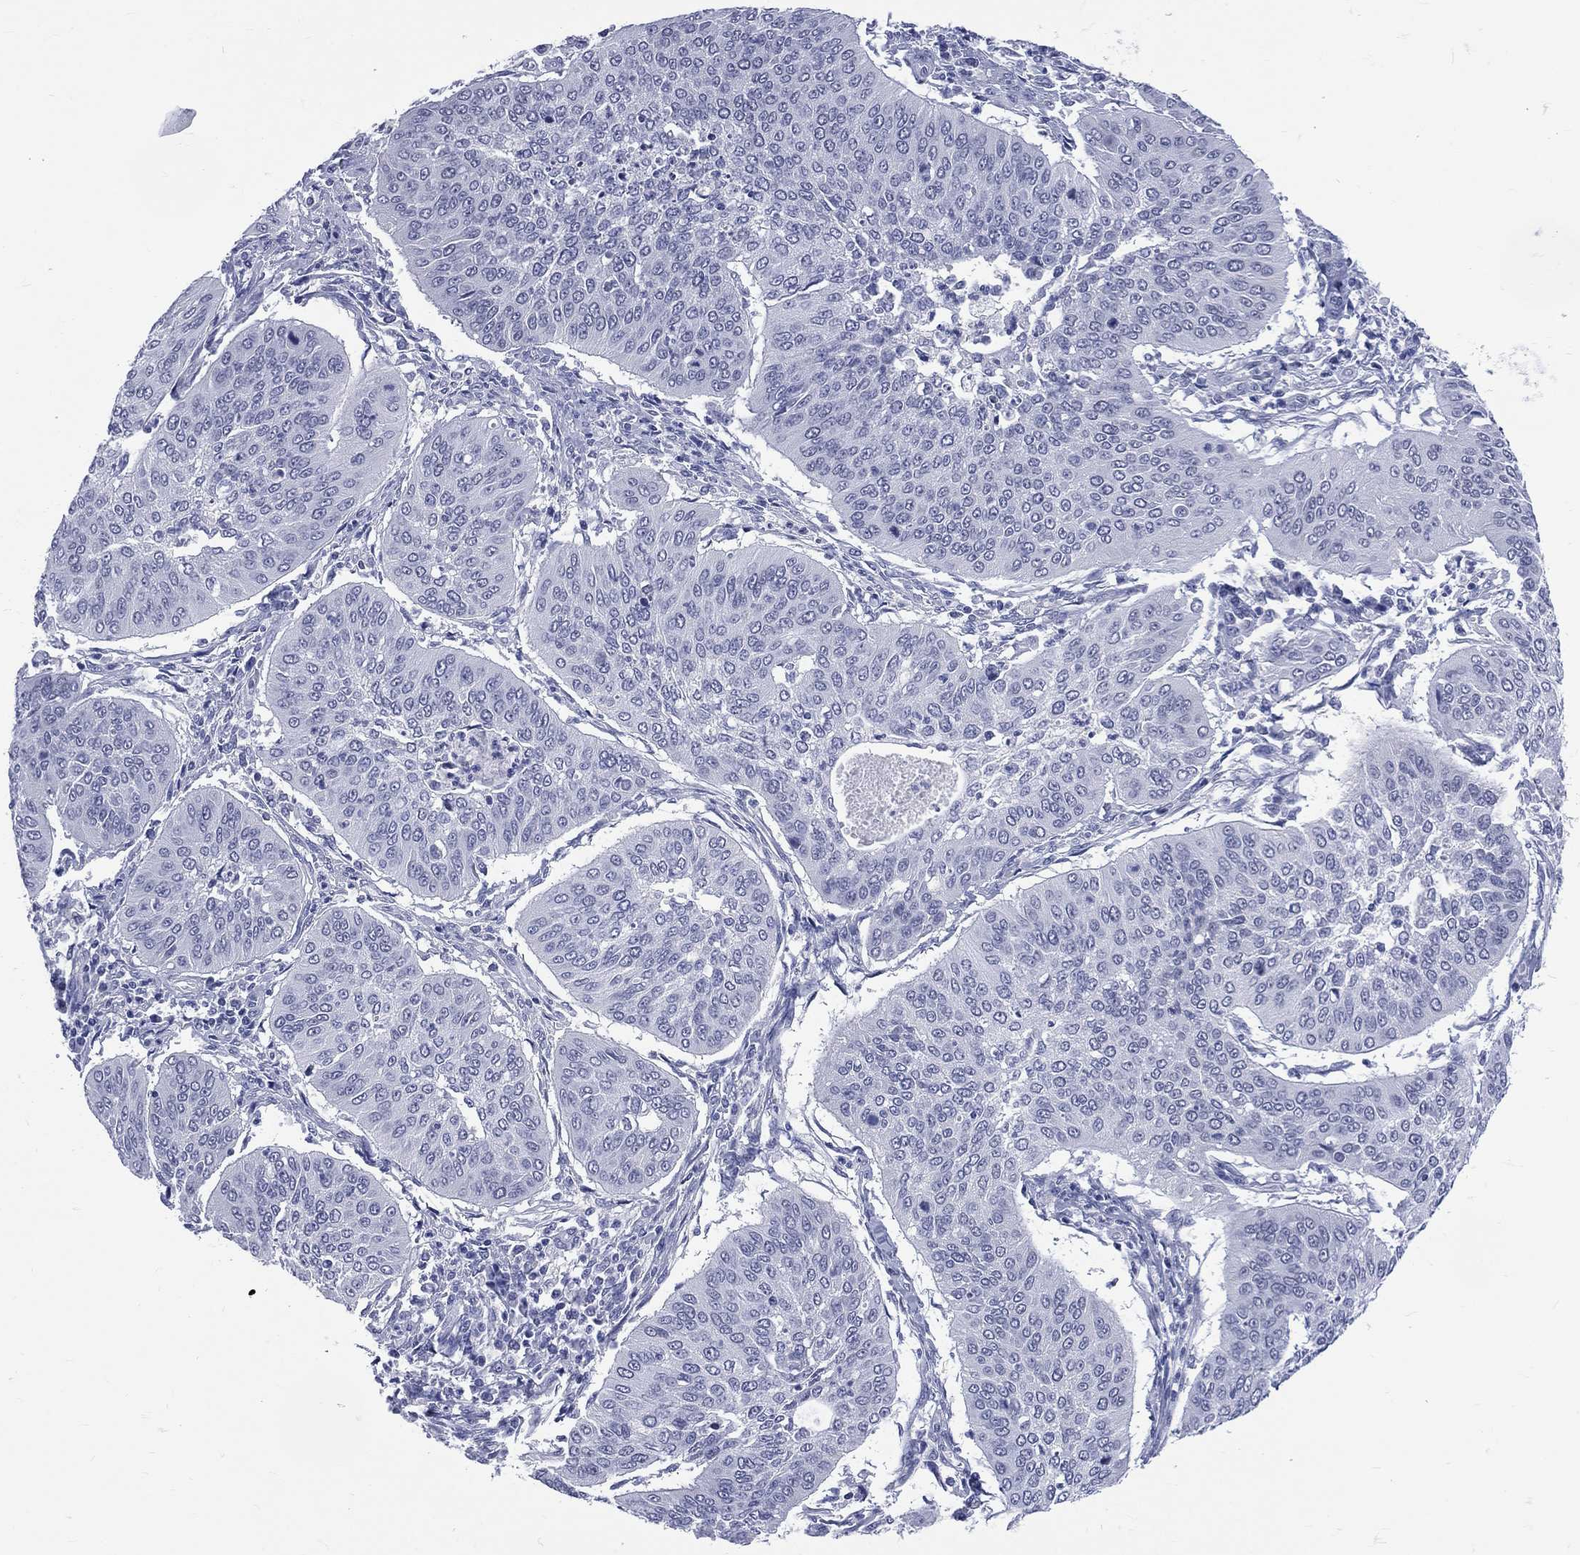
{"staining": {"intensity": "negative", "quantity": "none", "location": "none"}, "tissue": "cervical cancer", "cell_type": "Tumor cells", "image_type": "cancer", "snomed": [{"axis": "morphology", "description": "Normal tissue, NOS"}, {"axis": "morphology", "description": "Squamous cell carcinoma, NOS"}, {"axis": "topography", "description": "Cervix"}], "caption": "Tumor cells show no significant protein expression in squamous cell carcinoma (cervical). (Stains: DAB IHC with hematoxylin counter stain, Microscopy: brightfield microscopy at high magnification).", "gene": "MLLT10", "patient": {"sex": "female", "age": 39}}